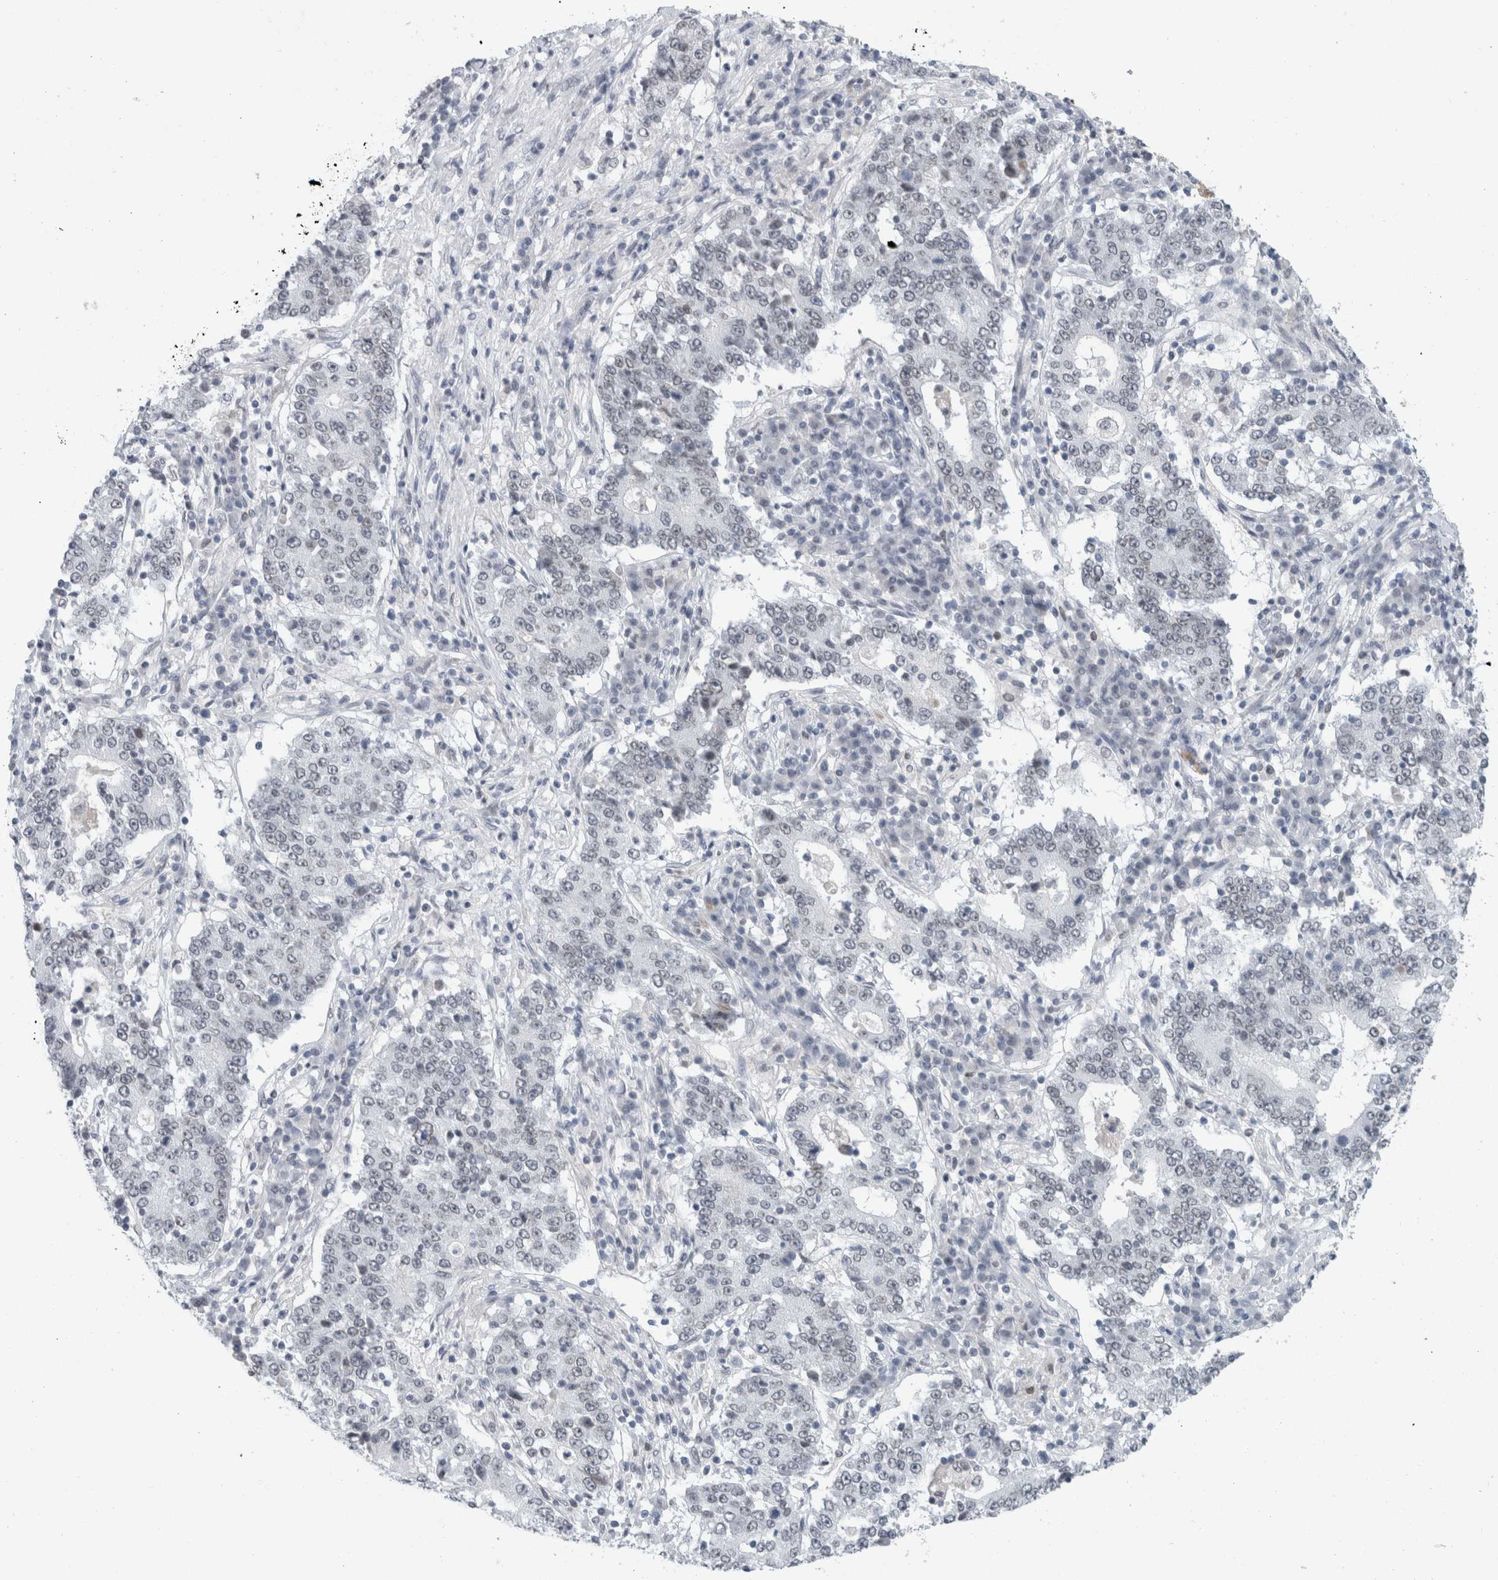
{"staining": {"intensity": "negative", "quantity": "none", "location": "none"}, "tissue": "stomach cancer", "cell_type": "Tumor cells", "image_type": "cancer", "snomed": [{"axis": "morphology", "description": "Adenocarcinoma, NOS"}, {"axis": "topography", "description": "Stomach"}], "caption": "IHC of human stomach cancer reveals no staining in tumor cells.", "gene": "ZNF770", "patient": {"sex": "male", "age": 59}}